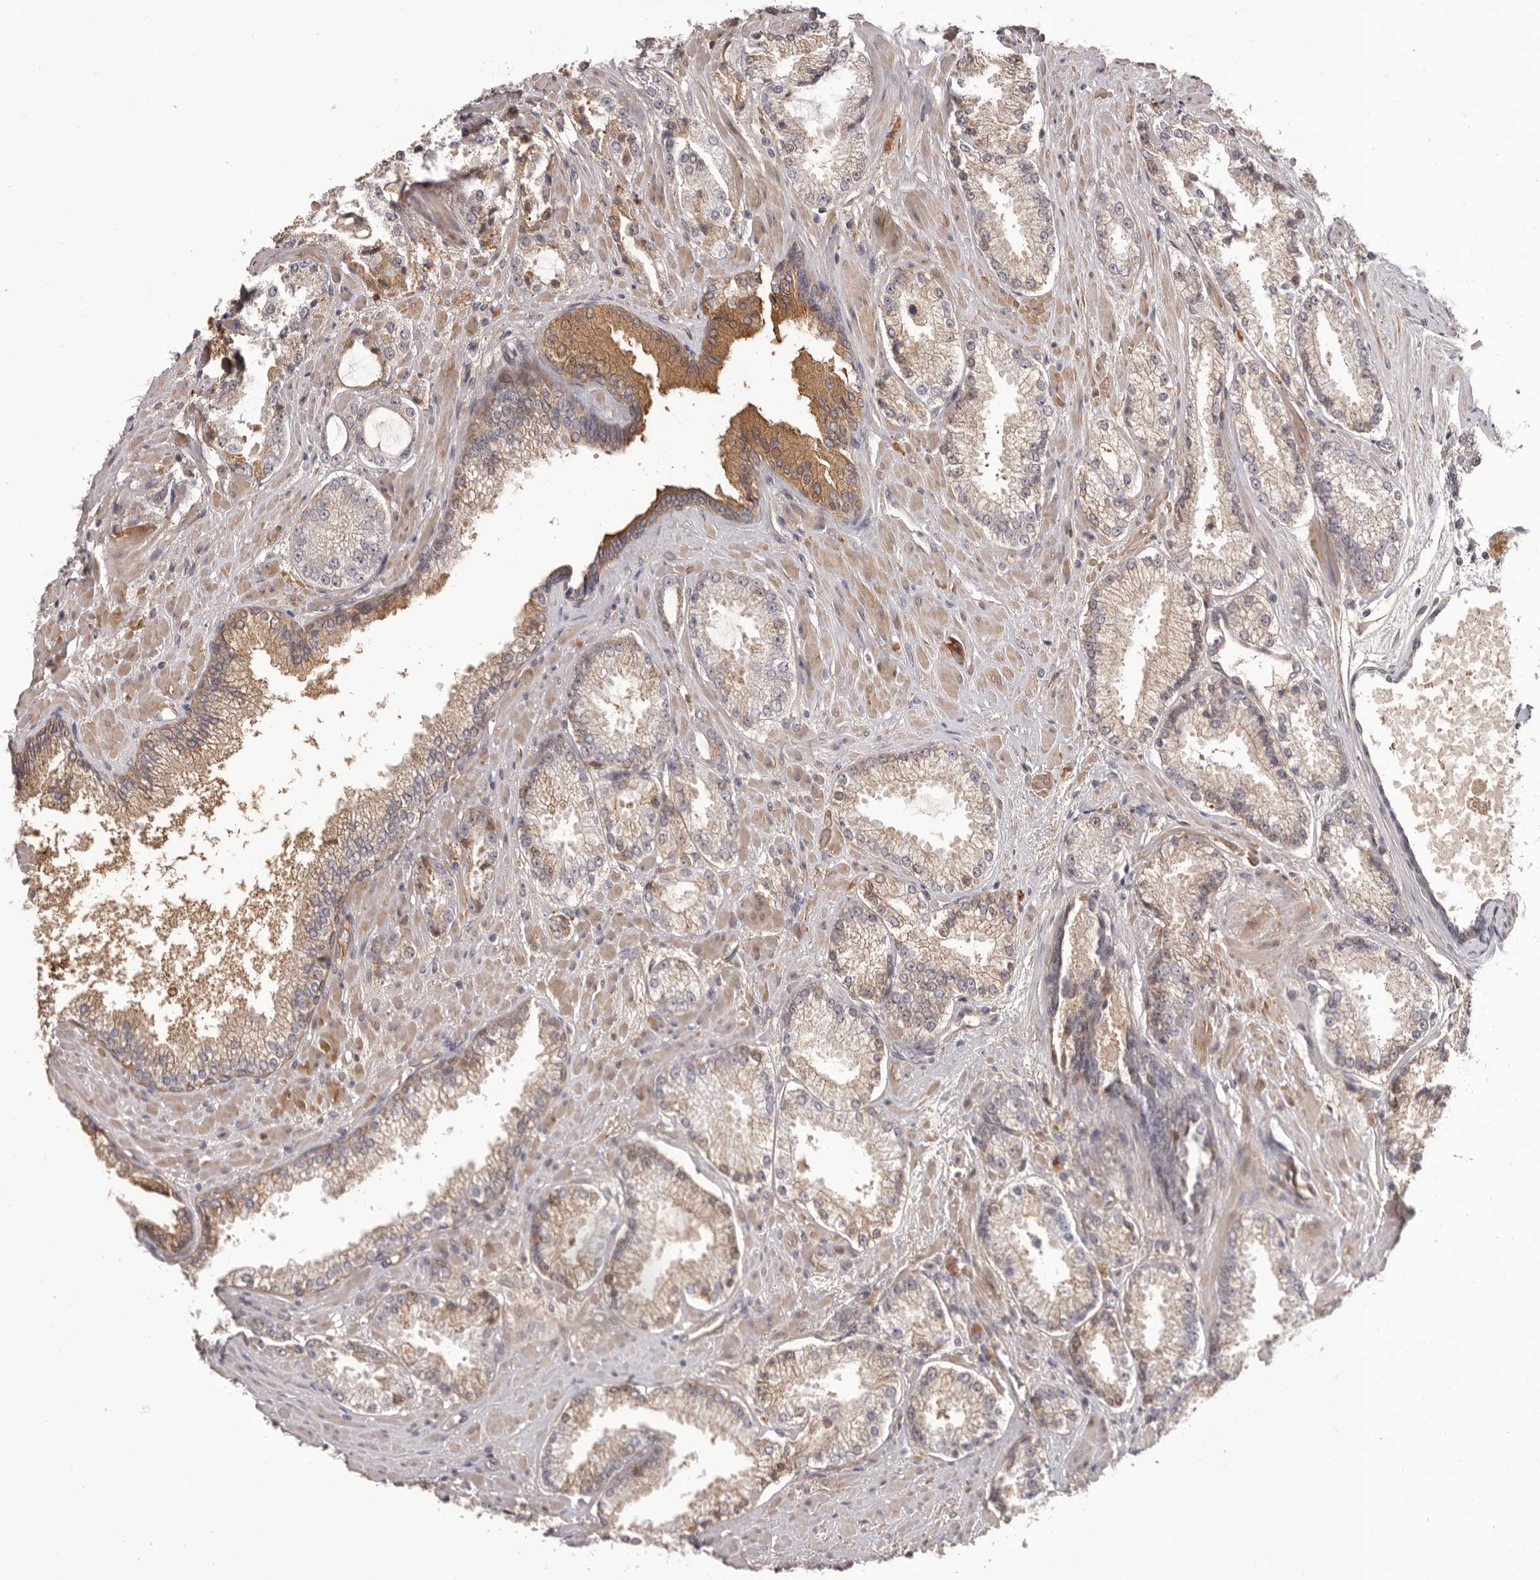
{"staining": {"intensity": "weak", "quantity": "25%-75%", "location": "cytoplasmic/membranous"}, "tissue": "prostate cancer", "cell_type": "Tumor cells", "image_type": "cancer", "snomed": [{"axis": "morphology", "description": "Adenocarcinoma, High grade"}, {"axis": "topography", "description": "Prostate"}], "caption": "Tumor cells demonstrate low levels of weak cytoplasmic/membranous staining in about 25%-75% of cells in human prostate cancer (adenocarcinoma (high-grade)).", "gene": "OTUD3", "patient": {"sex": "male", "age": 73}}